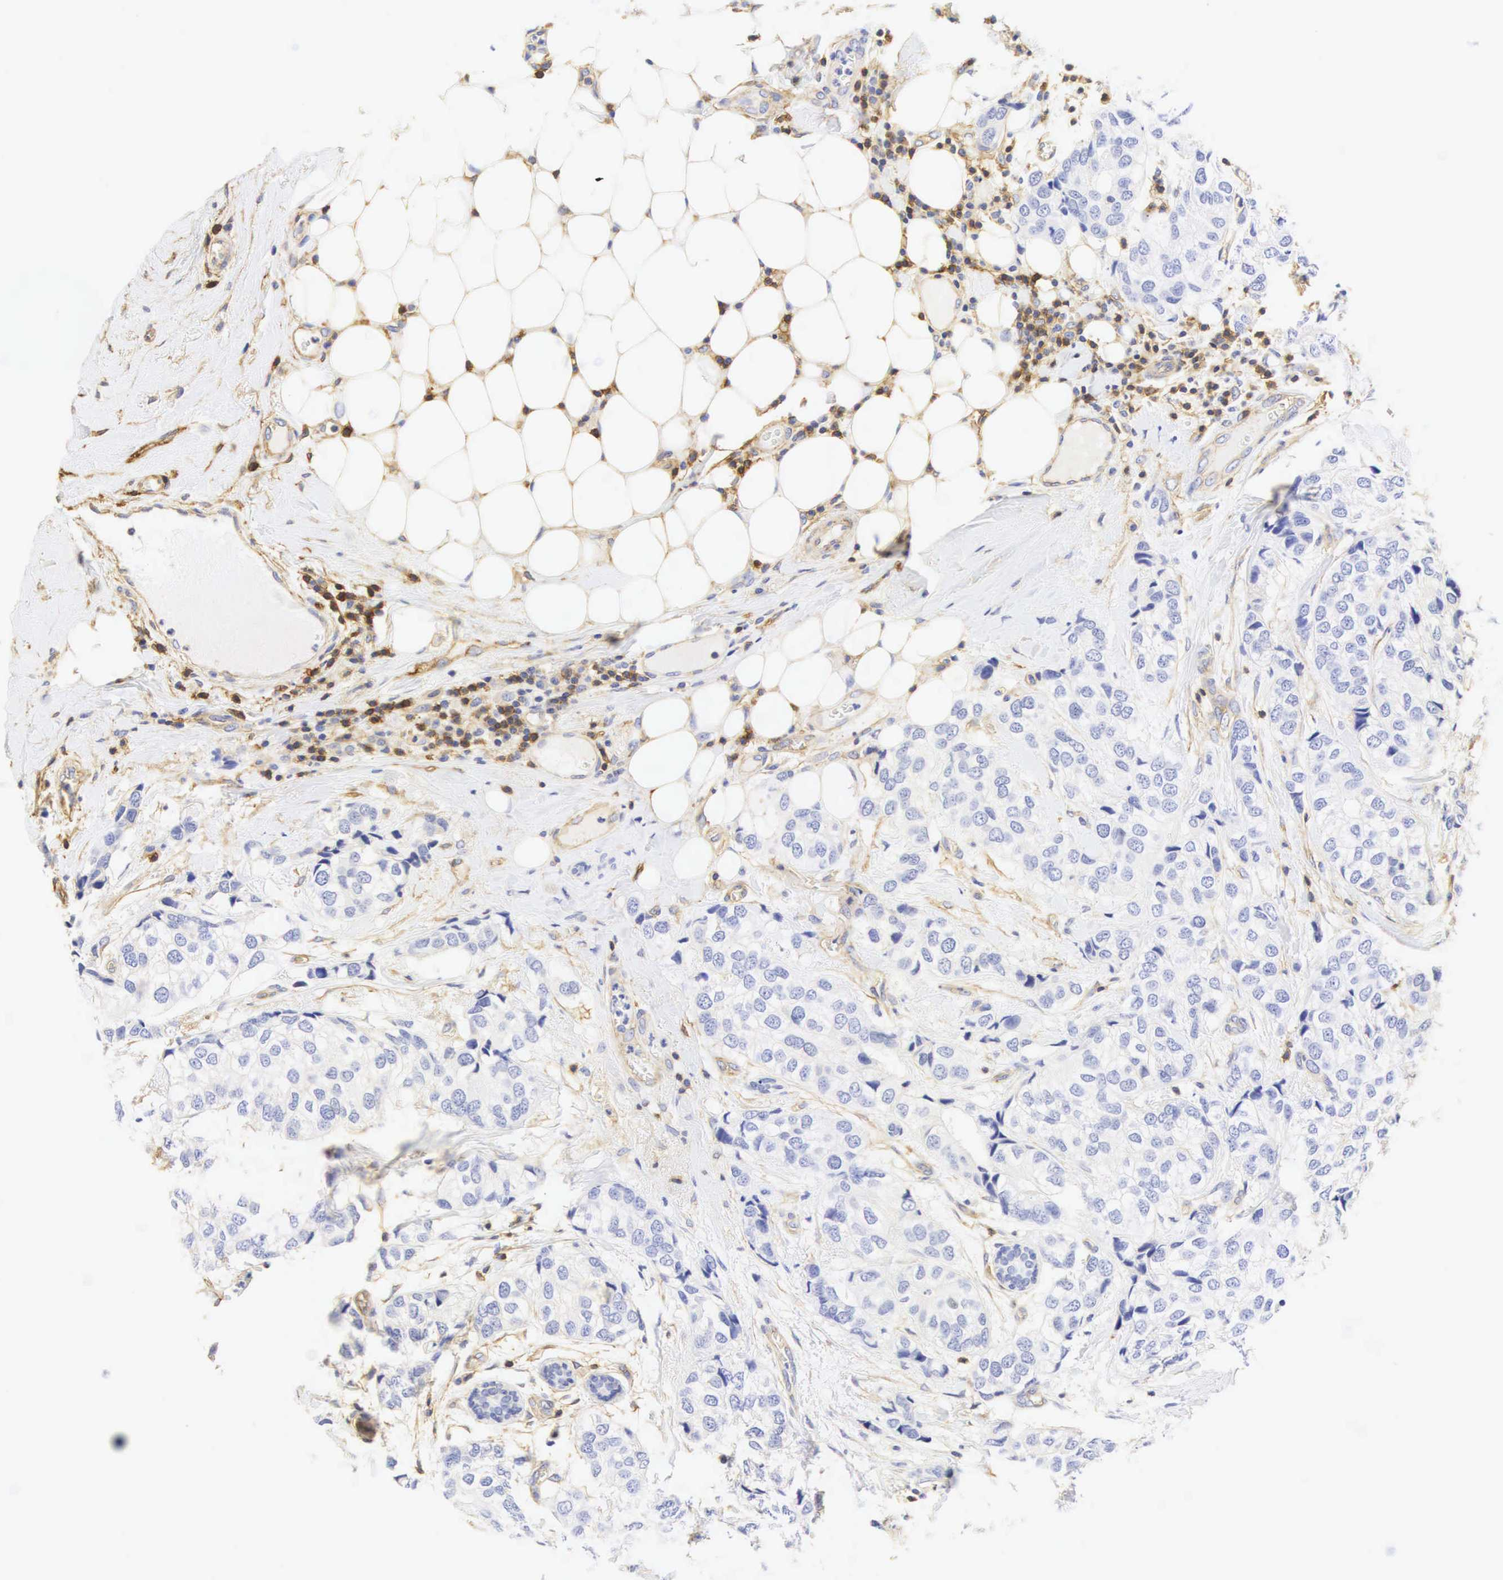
{"staining": {"intensity": "negative", "quantity": "none", "location": "none"}, "tissue": "breast cancer", "cell_type": "Tumor cells", "image_type": "cancer", "snomed": [{"axis": "morphology", "description": "Duct carcinoma"}, {"axis": "topography", "description": "Breast"}], "caption": "Immunohistochemistry of human breast cancer exhibits no expression in tumor cells.", "gene": "CD99", "patient": {"sex": "female", "age": 68}}